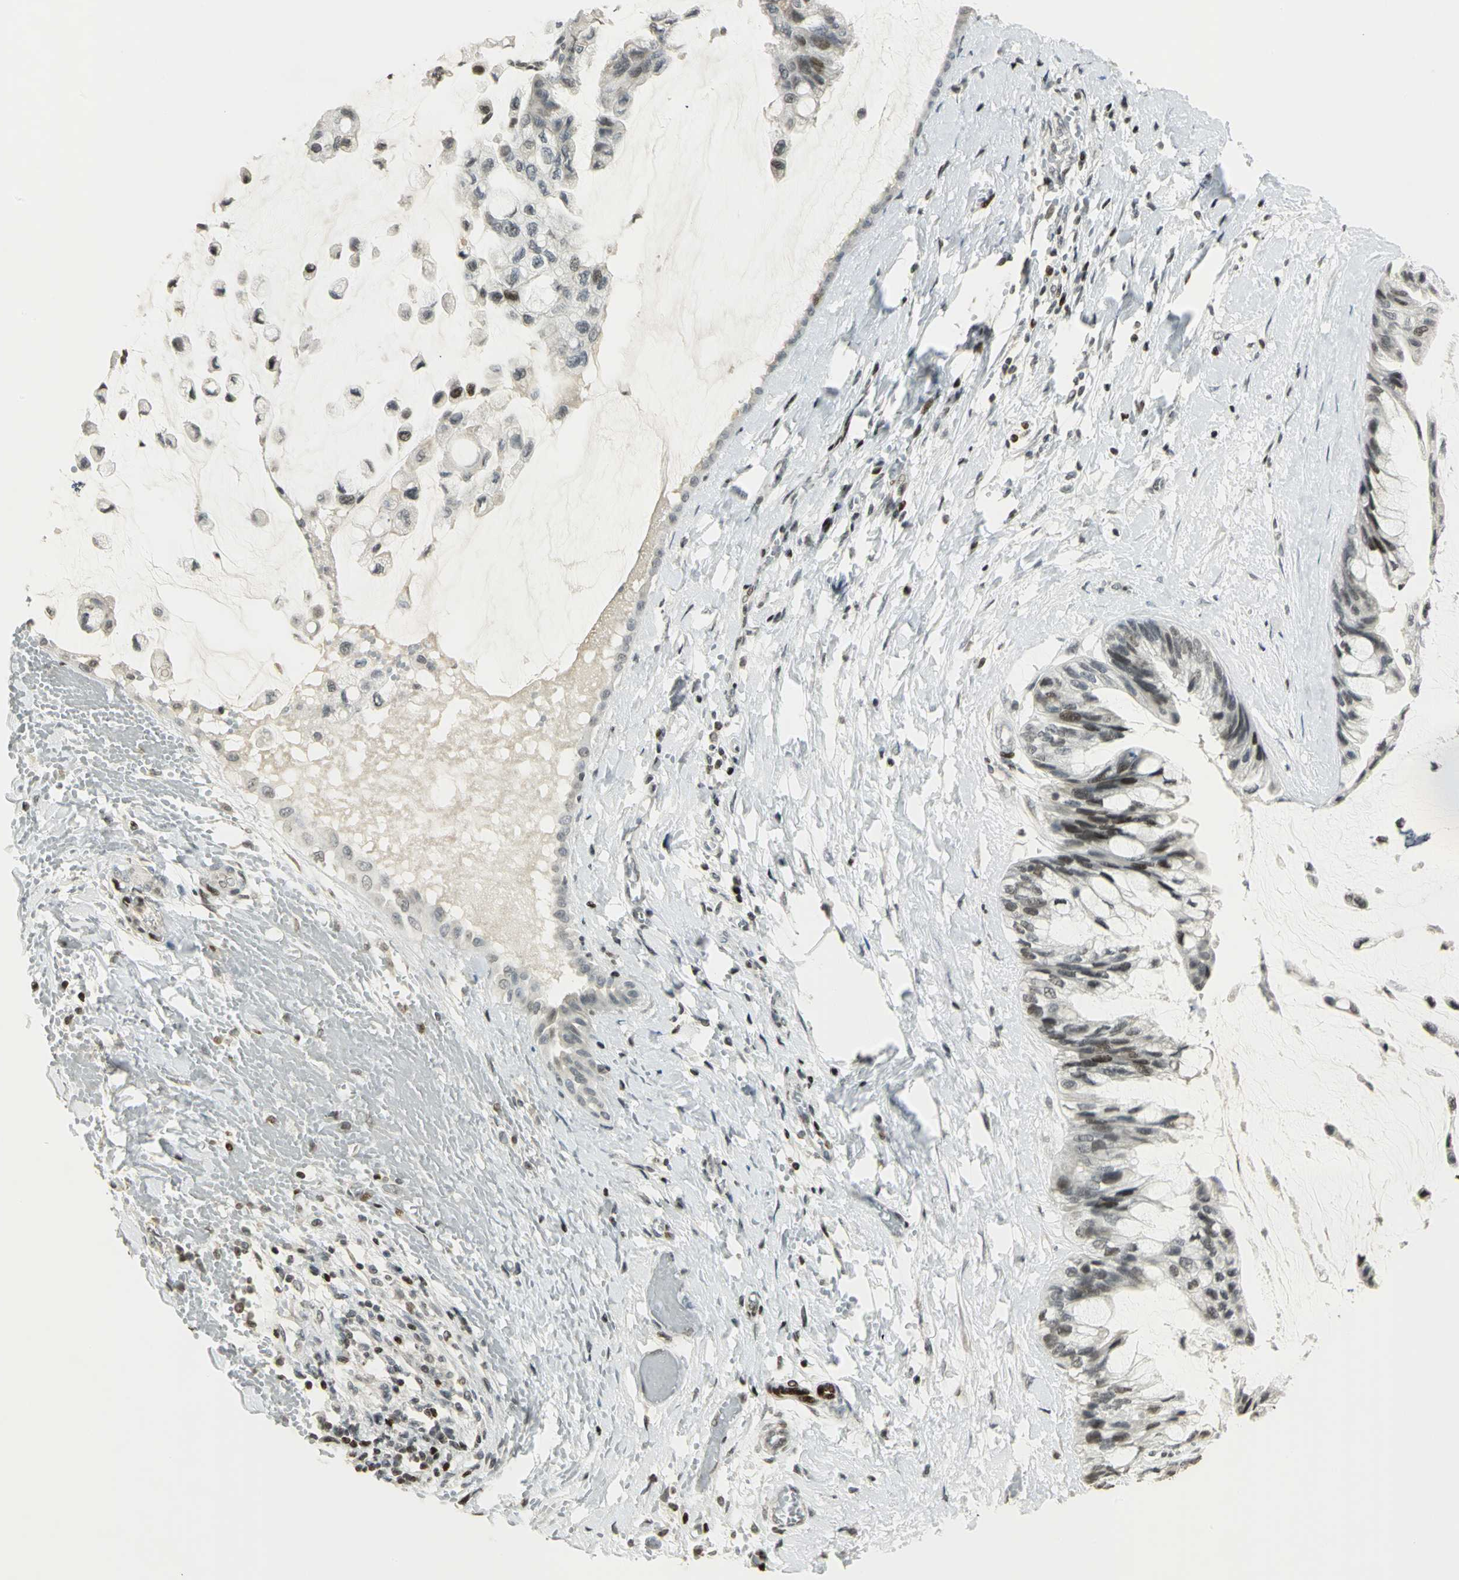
{"staining": {"intensity": "moderate", "quantity": "25%-75%", "location": "nuclear"}, "tissue": "ovarian cancer", "cell_type": "Tumor cells", "image_type": "cancer", "snomed": [{"axis": "morphology", "description": "Cystadenocarcinoma, mucinous, NOS"}, {"axis": "topography", "description": "Ovary"}], "caption": "Immunohistochemical staining of ovarian cancer (mucinous cystadenocarcinoma) exhibits medium levels of moderate nuclear positivity in about 25%-75% of tumor cells. The protein is stained brown, and the nuclei are stained in blue (DAB IHC with brightfield microscopy, high magnification).", "gene": "KDM1A", "patient": {"sex": "female", "age": 39}}